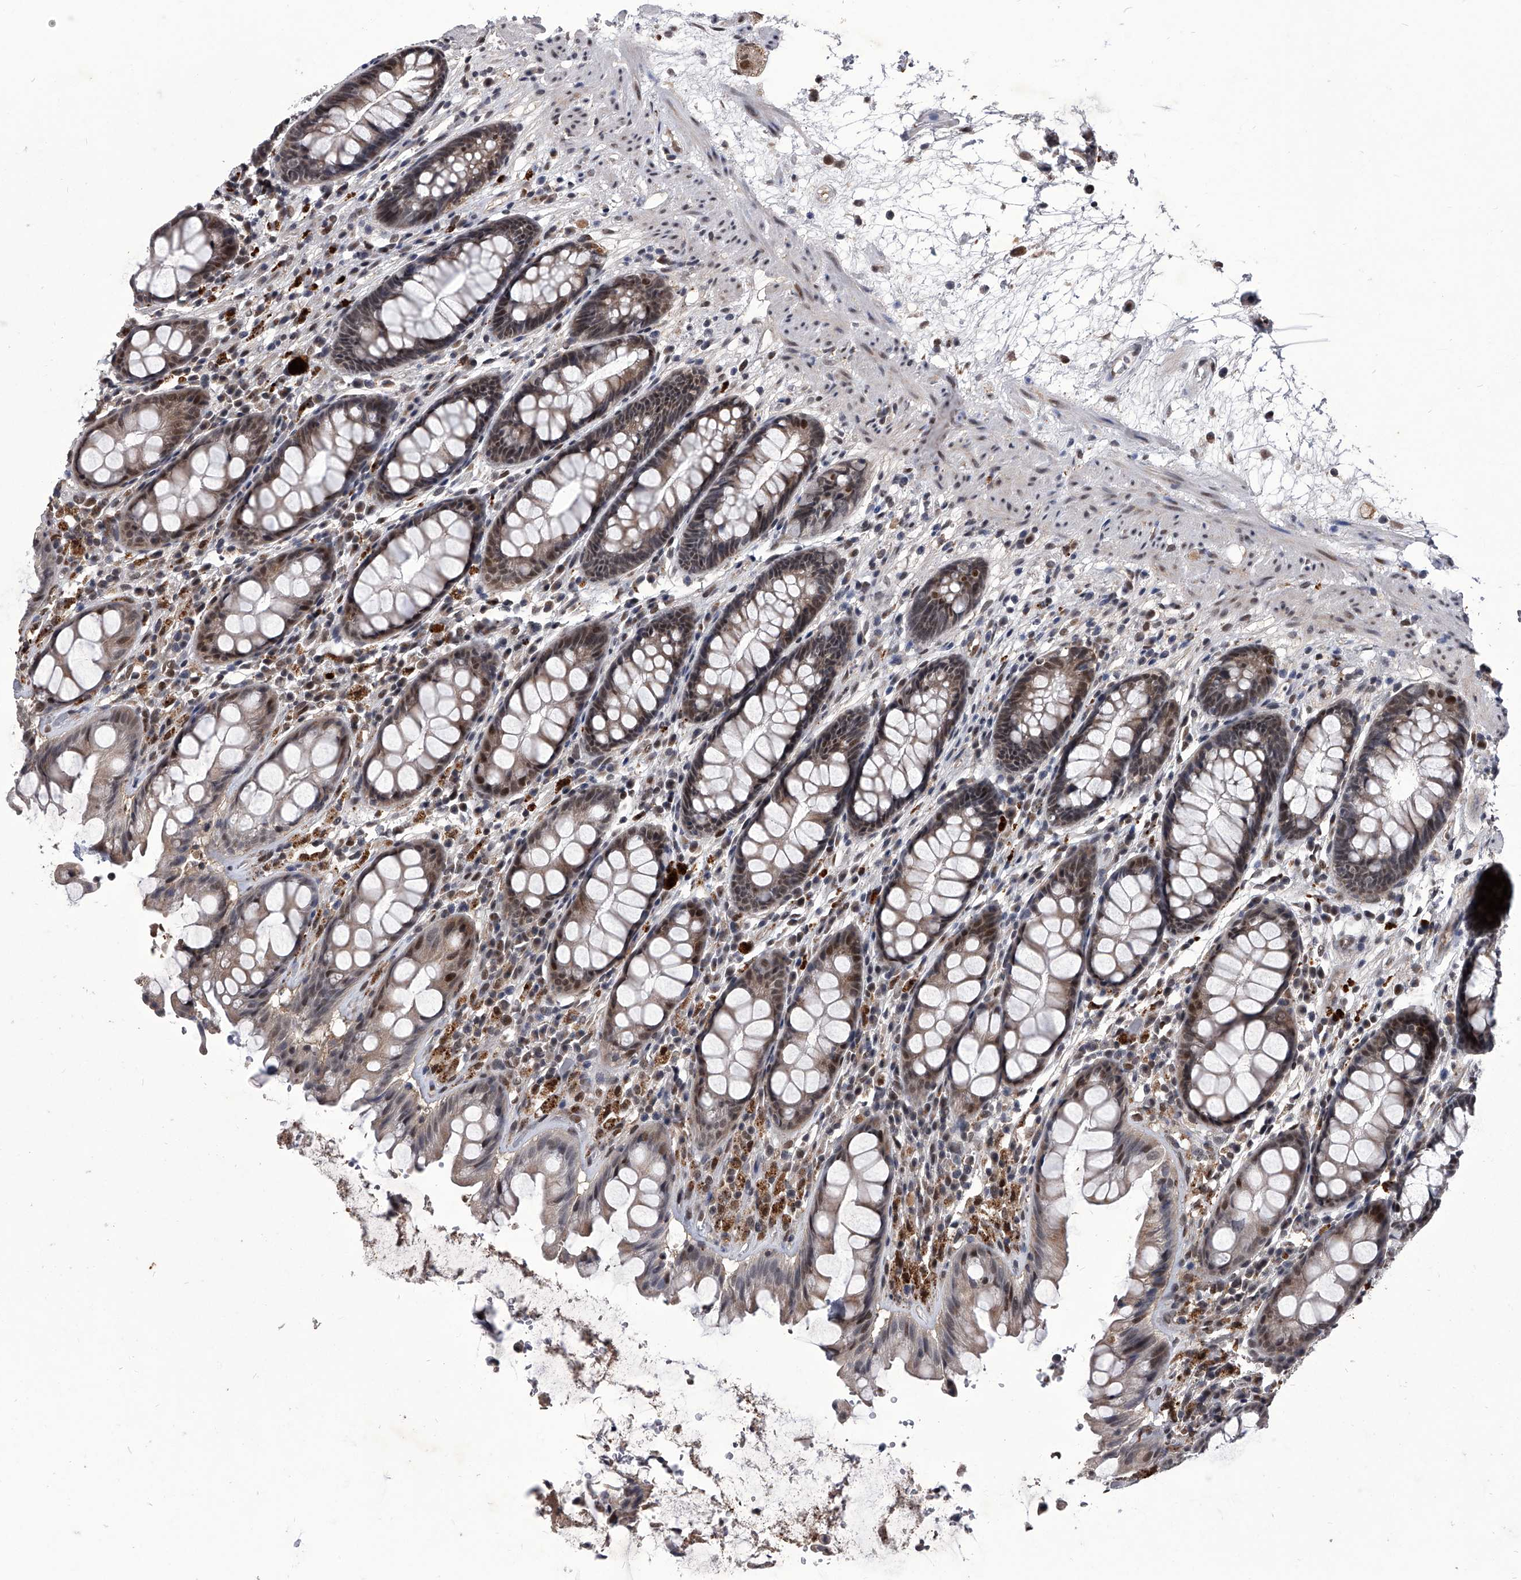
{"staining": {"intensity": "moderate", "quantity": "25%-75%", "location": "cytoplasmic/membranous,nuclear"}, "tissue": "rectum", "cell_type": "Glandular cells", "image_type": "normal", "snomed": [{"axis": "morphology", "description": "Normal tissue, NOS"}, {"axis": "topography", "description": "Rectum"}], "caption": "A brown stain shows moderate cytoplasmic/membranous,nuclear expression of a protein in glandular cells of unremarkable rectum. (brown staining indicates protein expression, while blue staining denotes nuclei).", "gene": "CMTR1", "patient": {"sex": "male", "age": 64}}